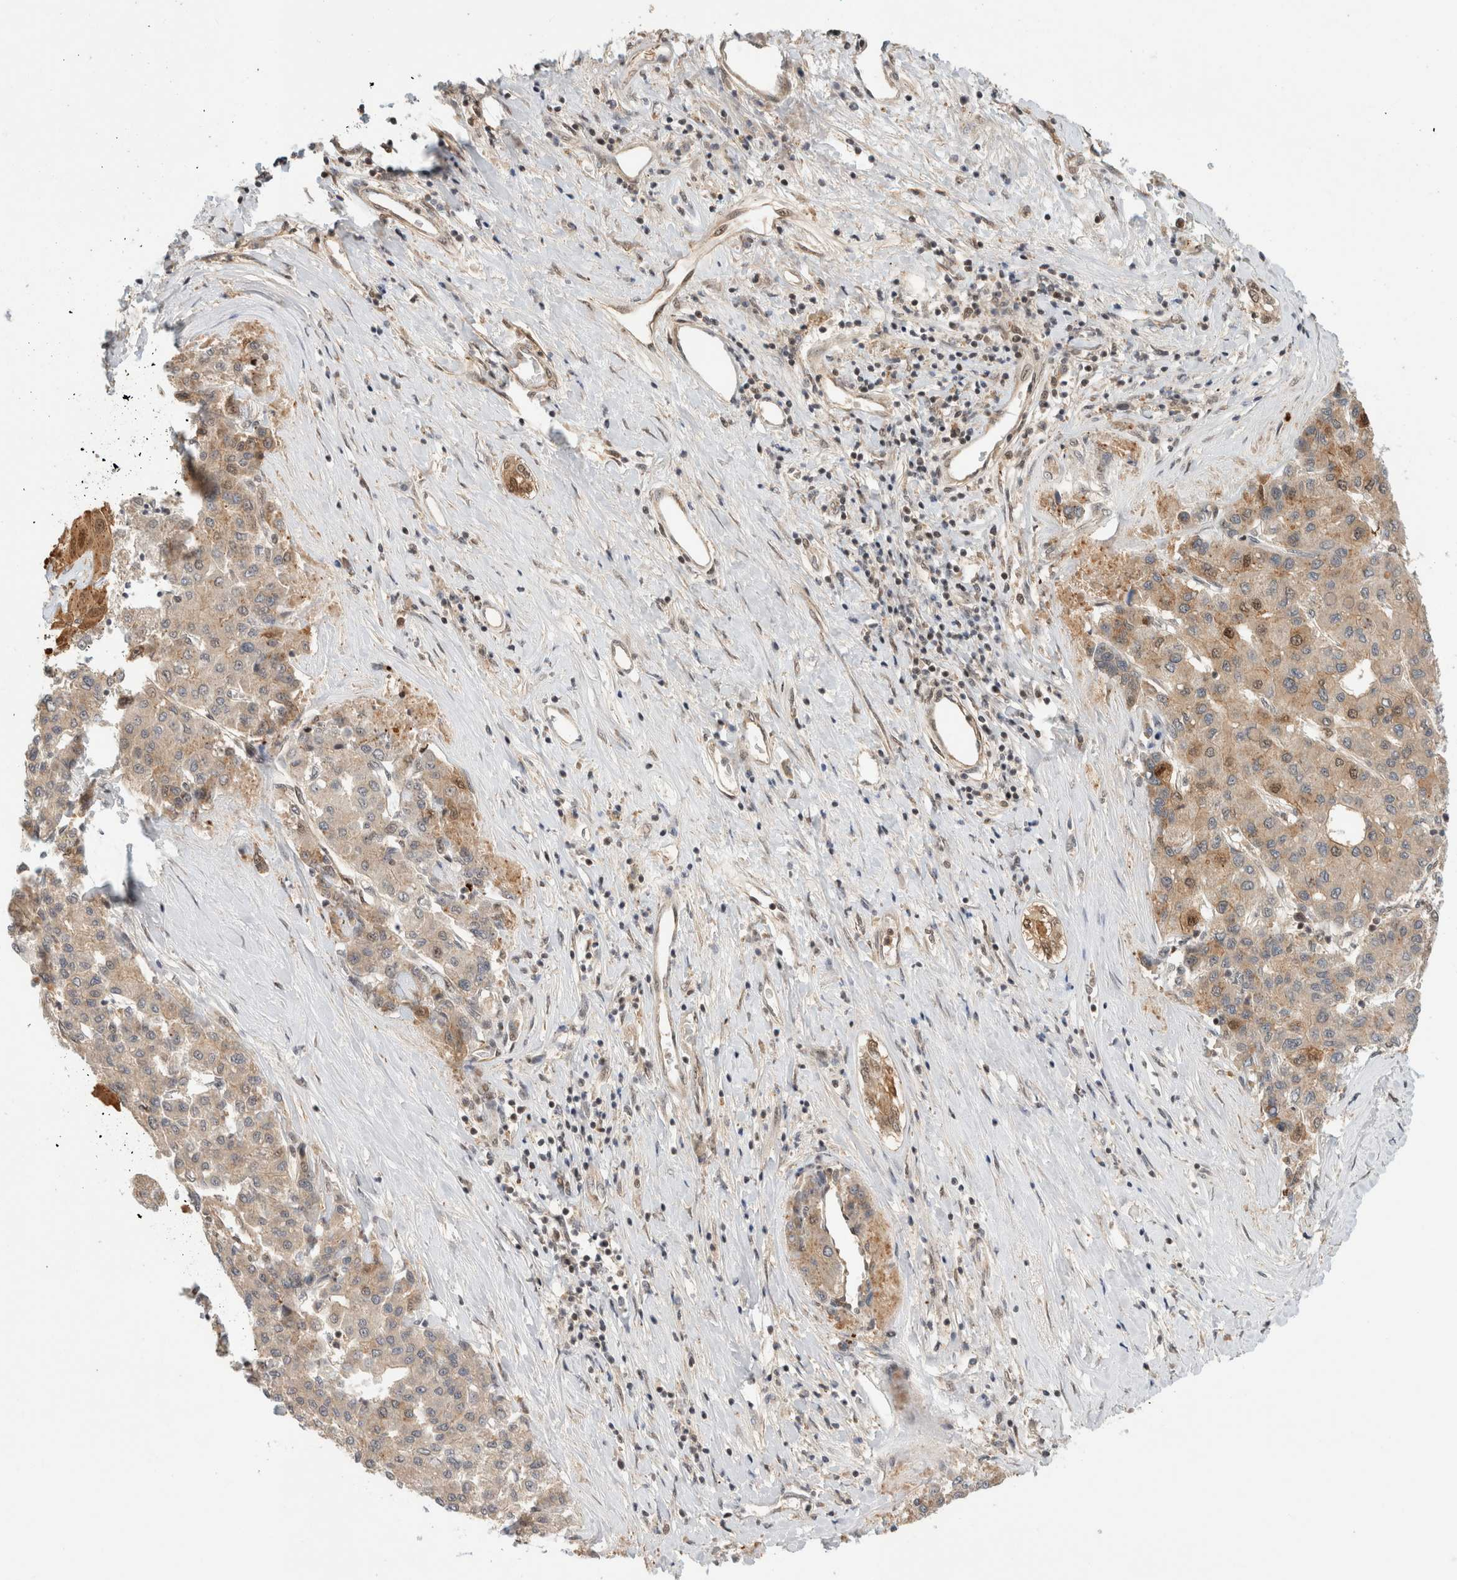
{"staining": {"intensity": "moderate", "quantity": "<25%", "location": "cytoplasmic/membranous,nuclear"}, "tissue": "liver cancer", "cell_type": "Tumor cells", "image_type": "cancer", "snomed": [{"axis": "morphology", "description": "Carcinoma, Hepatocellular, NOS"}, {"axis": "topography", "description": "Liver"}], "caption": "Protein expression analysis of human liver cancer reveals moderate cytoplasmic/membranous and nuclear expression in approximately <25% of tumor cells.", "gene": "OTUD6B", "patient": {"sex": "male", "age": 65}}